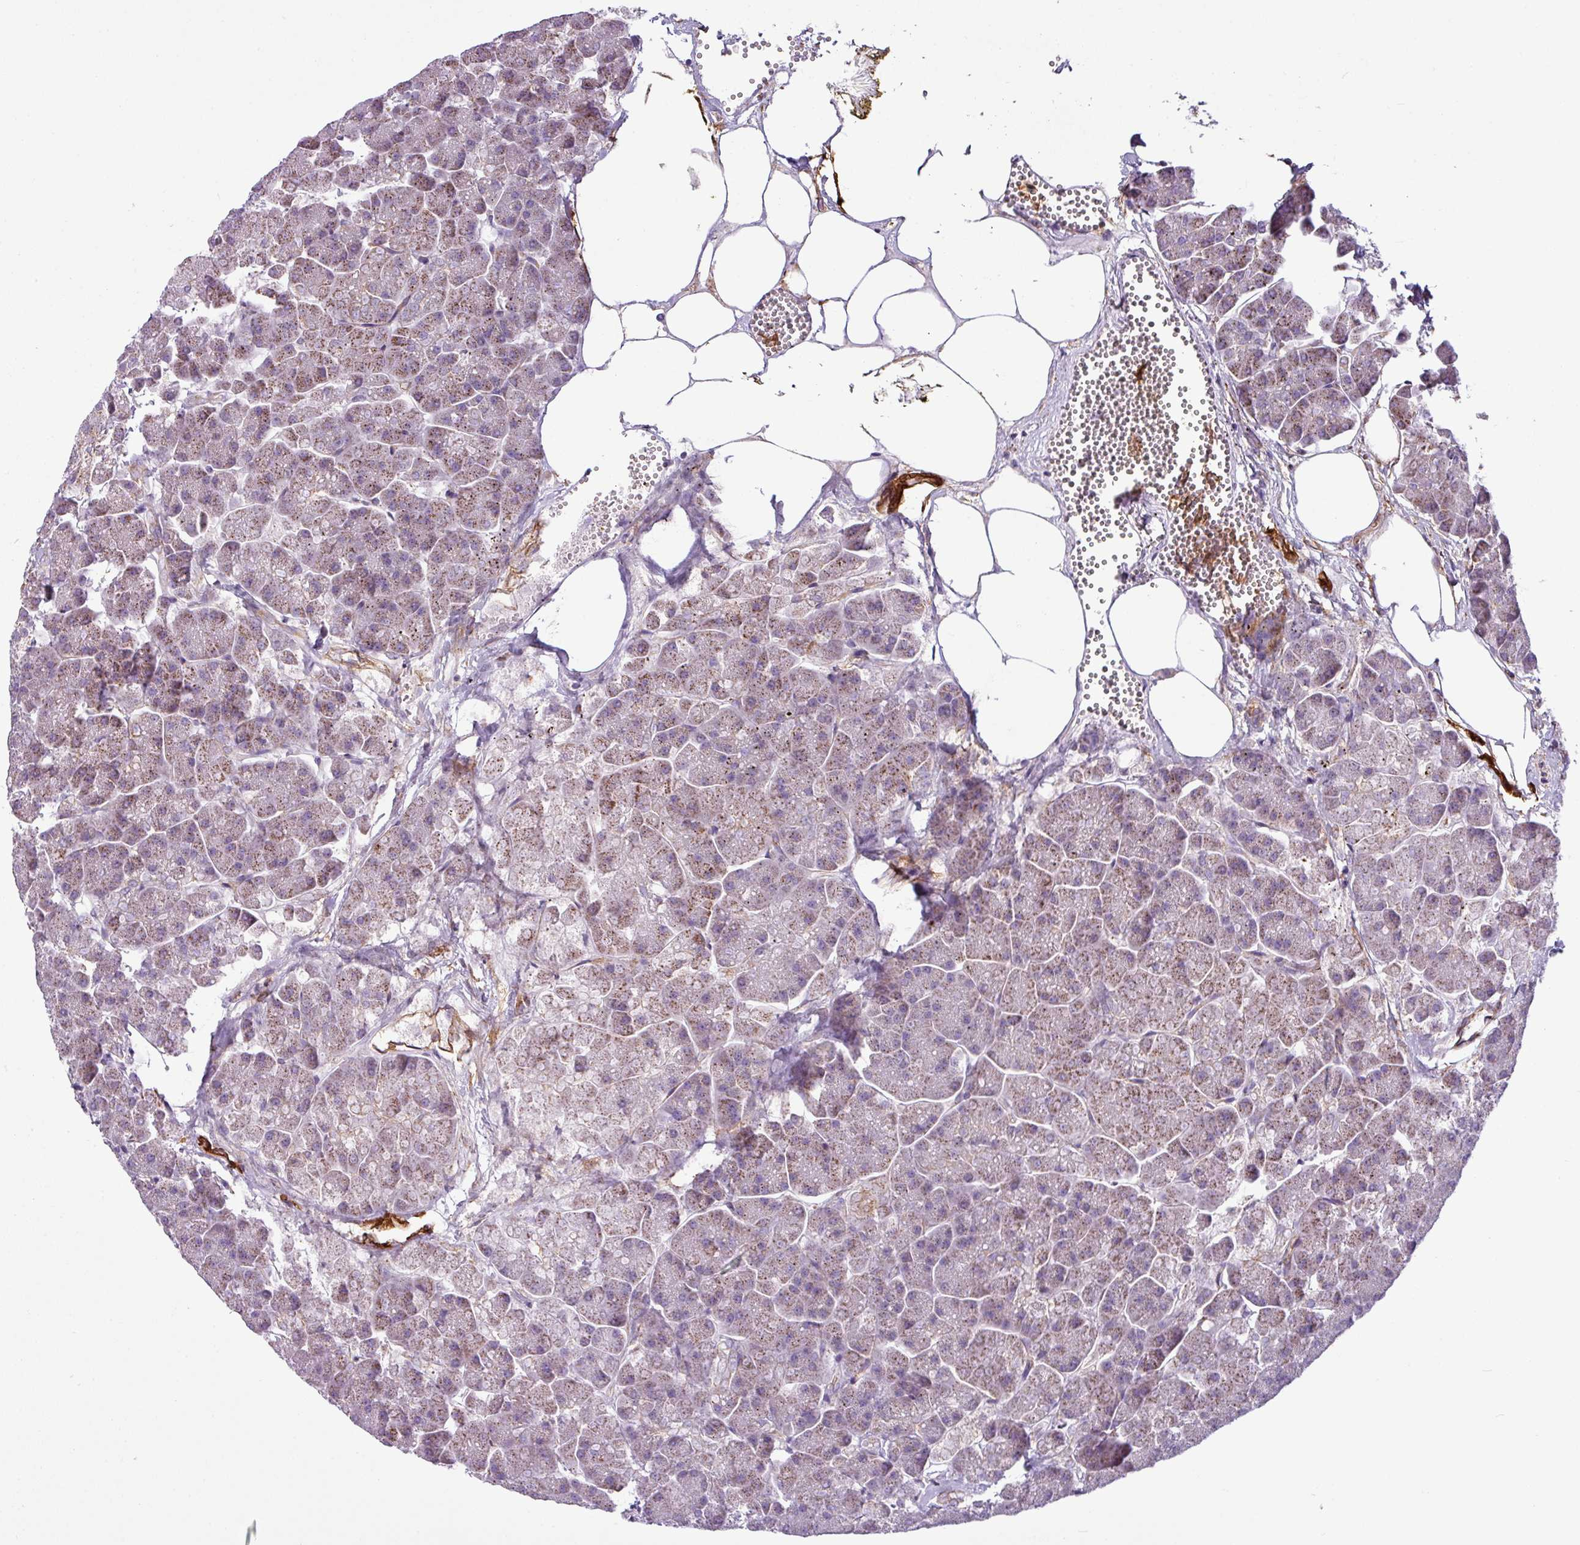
{"staining": {"intensity": "weak", "quantity": "25%-75%", "location": "cytoplasmic/membranous"}, "tissue": "pancreas", "cell_type": "Exocrine glandular cells", "image_type": "normal", "snomed": [{"axis": "morphology", "description": "Normal tissue, NOS"}, {"axis": "topography", "description": "Pancreas"}, {"axis": "topography", "description": "Peripheral nerve tissue"}], "caption": "A micrograph of pancreas stained for a protein demonstrates weak cytoplasmic/membranous brown staining in exocrine glandular cells.", "gene": "TMEM178B", "patient": {"sex": "male", "age": 54}}